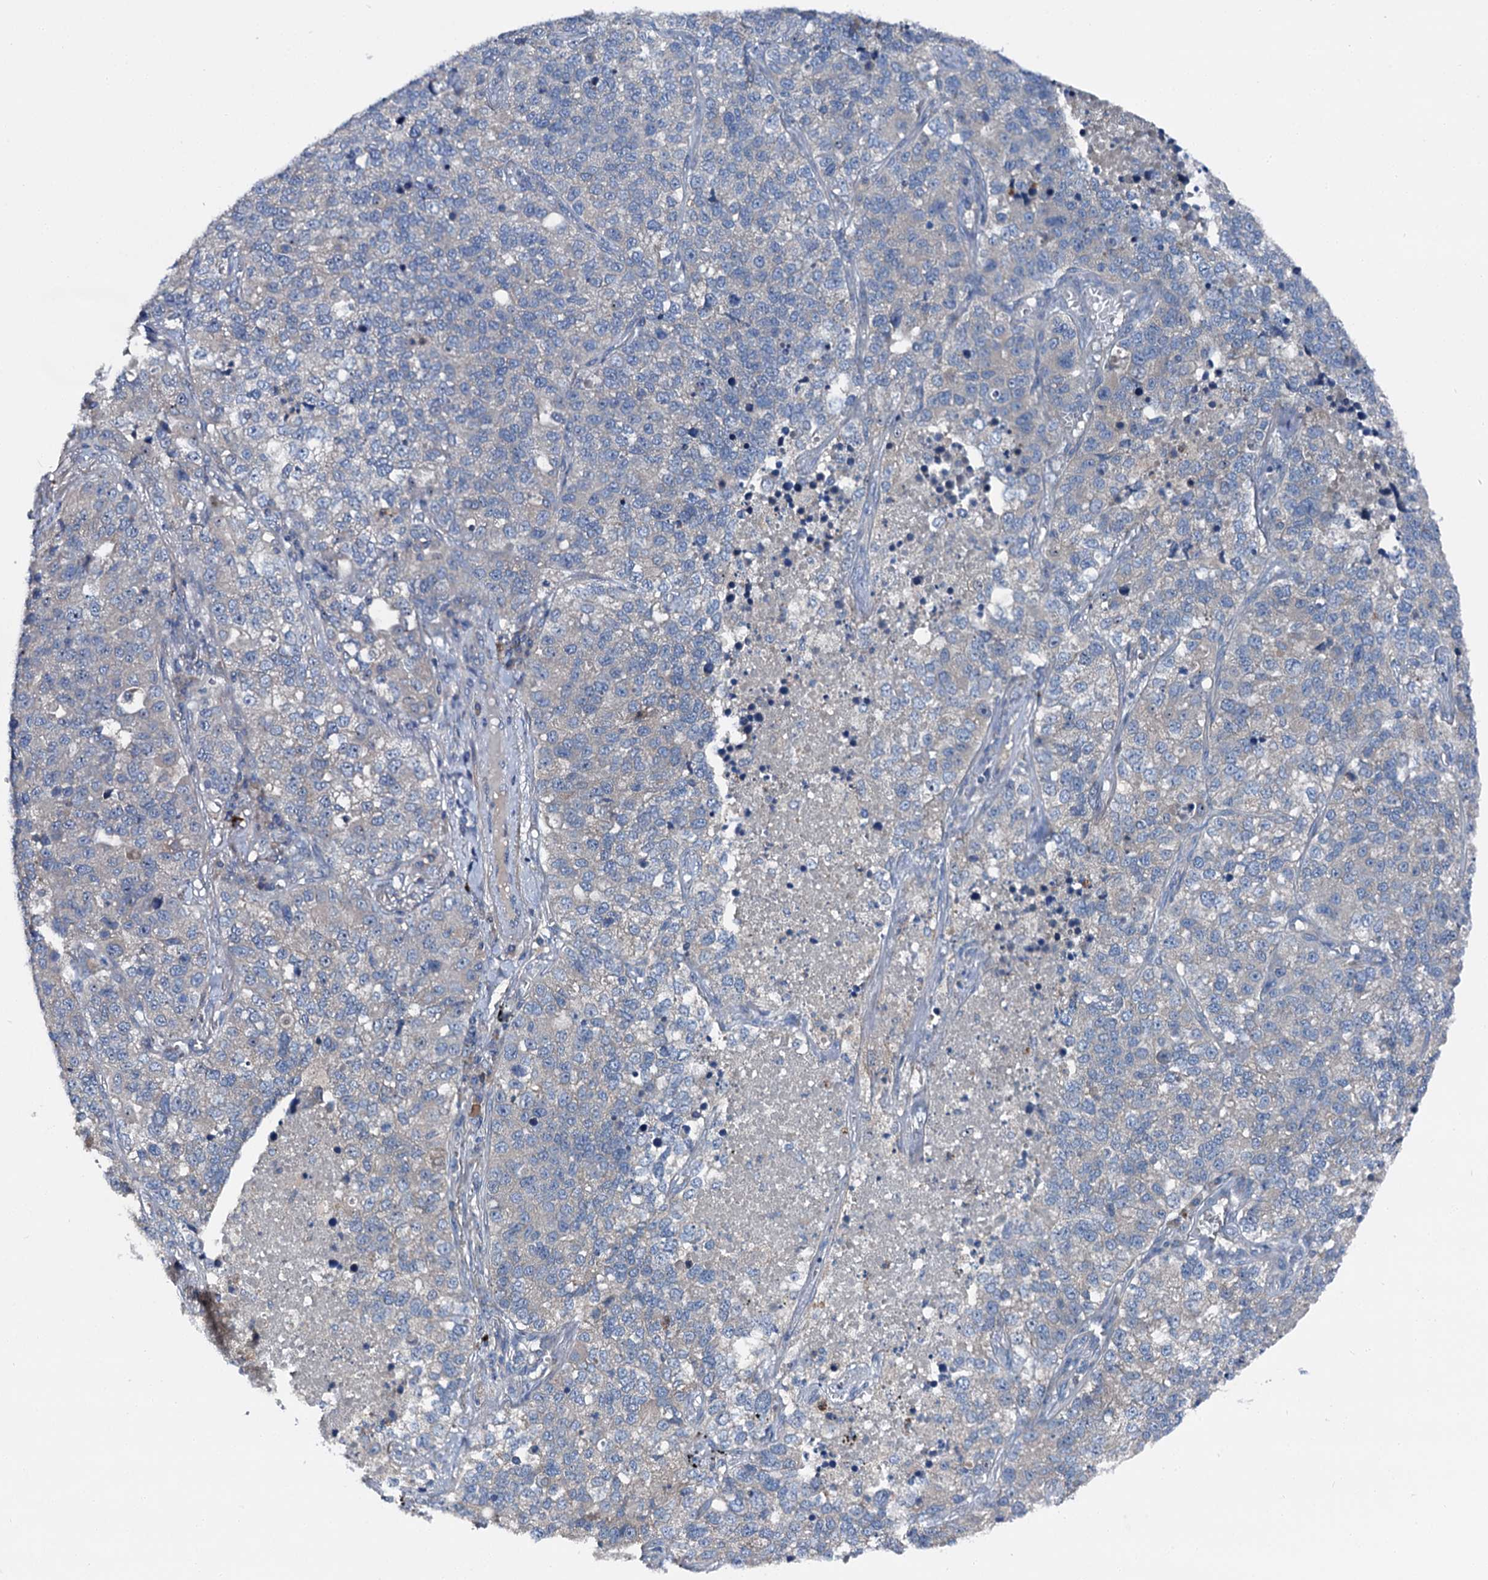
{"staining": {"intensity": "negative", "quantity": "none", "location": "none"}, "tissue": "lung cancer", "cell_type": "Tumor cells", "image_type": "cancer", "snomed": [{"axis": "morphology", "description": "Adenocarcinoma, NOS"}, {"axis": "topography", "description": "Lung"}], "caption": "Immunohistochemistry (IHC) image of lung adenocarcinoma stained for a protein (brown), which displays no positivity in tumor cells.", "gene": "SLC22A25", "patient": {"sex": "male", "age": 49}}